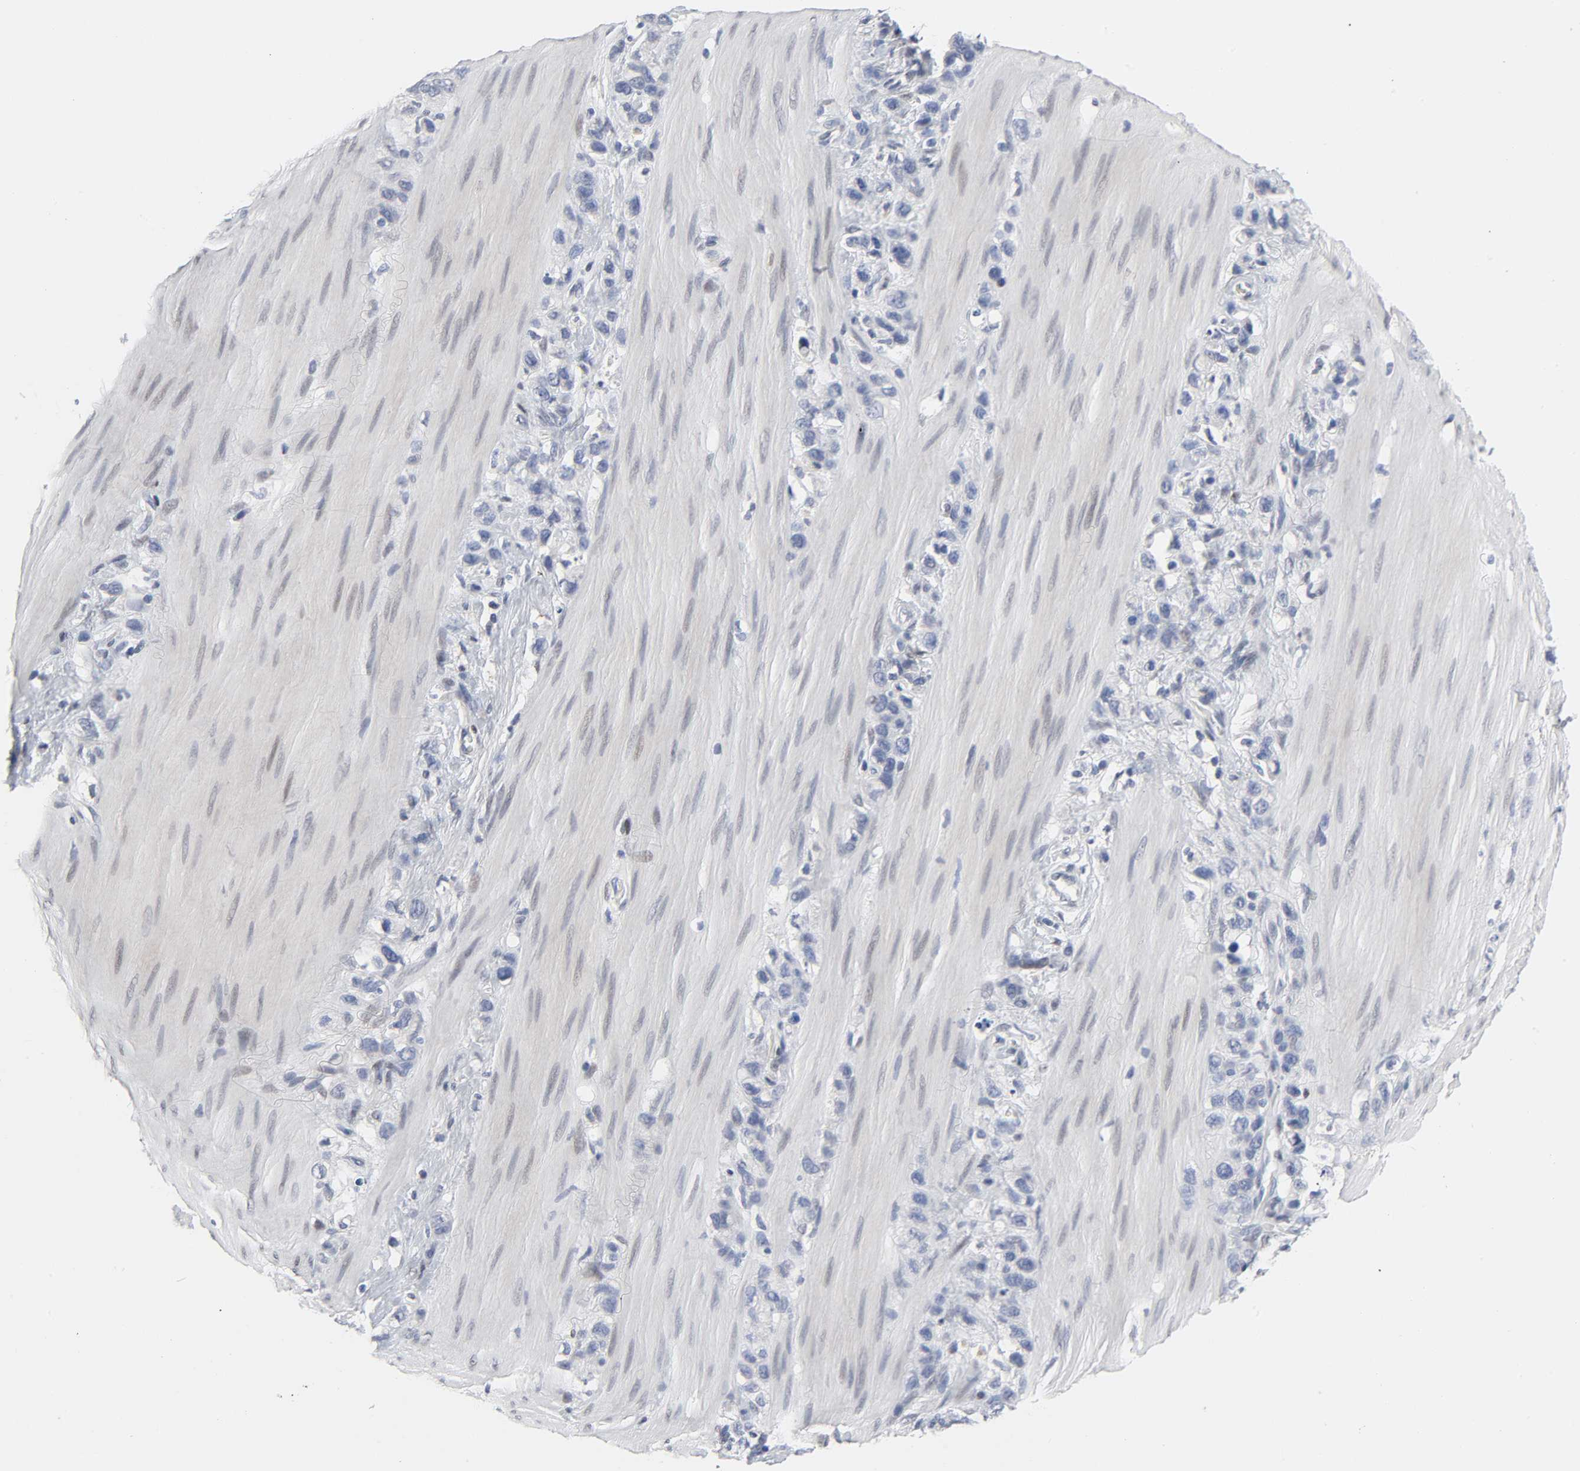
{"staining": {"intensity": "negative", "quantity": "none", "location": "none"}, "tissue": "stomach cancer", "cell_type": "Tumor cells", "image_type": "cancer", "snomed": [{"axis": "morphology", "description": "Normal tissue, NOS"}, {"axis": "morphology", "description": "Adenocarcinoma, NOS"}, {"axis": "morphology", "description": "Adenocarcinoma, High grade"}, {"axis": "topography", "description": "Stomach, upper"}, {"axis": "topography", "description": "Stomach"}], "caption": "The image demonstrates no significant positivity in tumor cells of stomach high-grade adenocarcinoma.", "gene": "SALL2", "patient": {"sex": "female", "age": 65}}